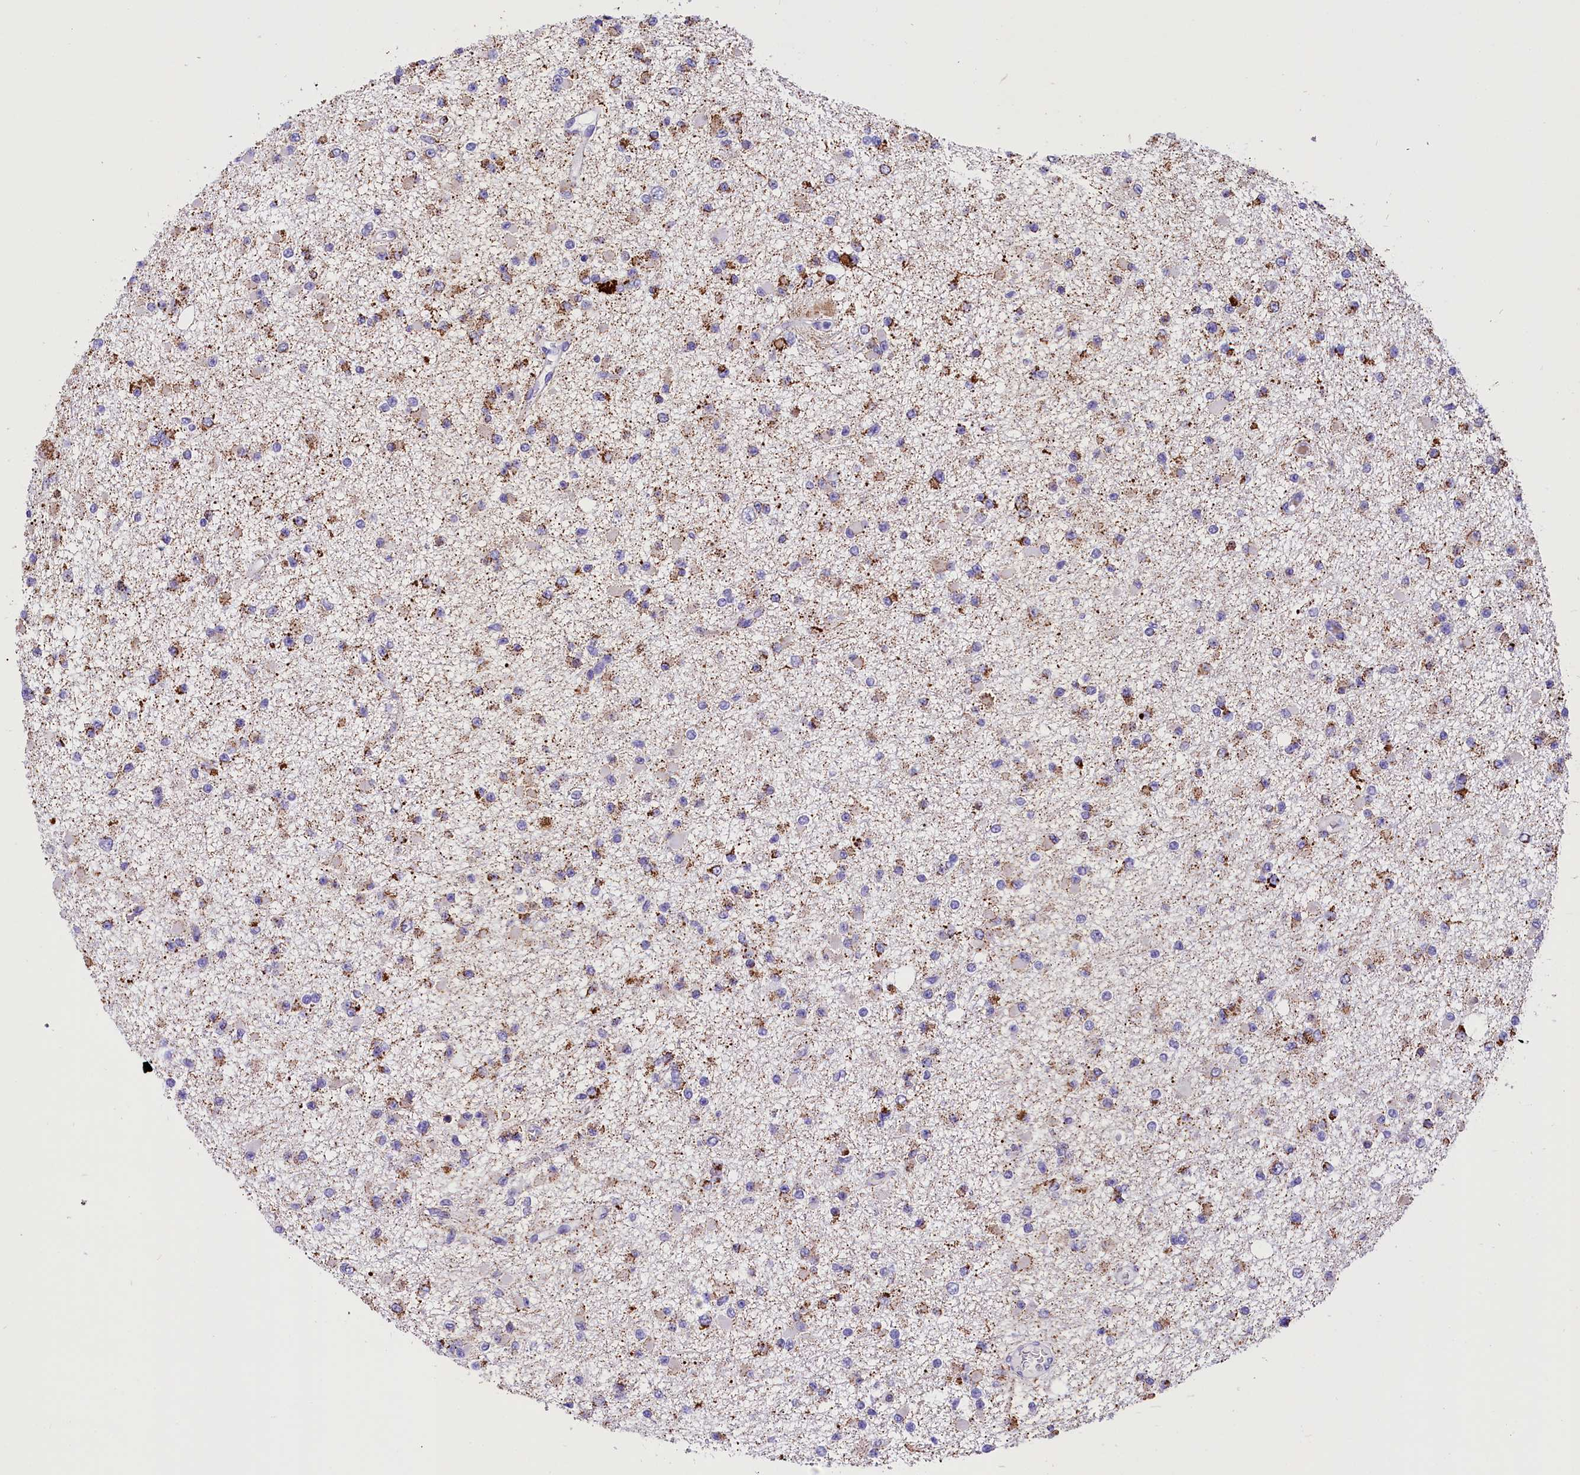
{"staining": {"intensity": "moderate", "quantity": "25%-75%", "location": "cytoplasmic/membranous"}, "tissue": "glioma", "cell_type": "Tumor cells", "image_type": "cancer", "snomed": [{"axis": "morphology", "description": "Glioma, malignant, Low grade"}, {"axis": "topography", "description": "Brain"}], "caption": "The histopathology image demonstrates staining of glioma, revealing moderate cytoplasmic/membranous protein expression (brown color) within tumor cells.", "gene": "ABAT", "patient": {"sex": "female", "age": 22}}